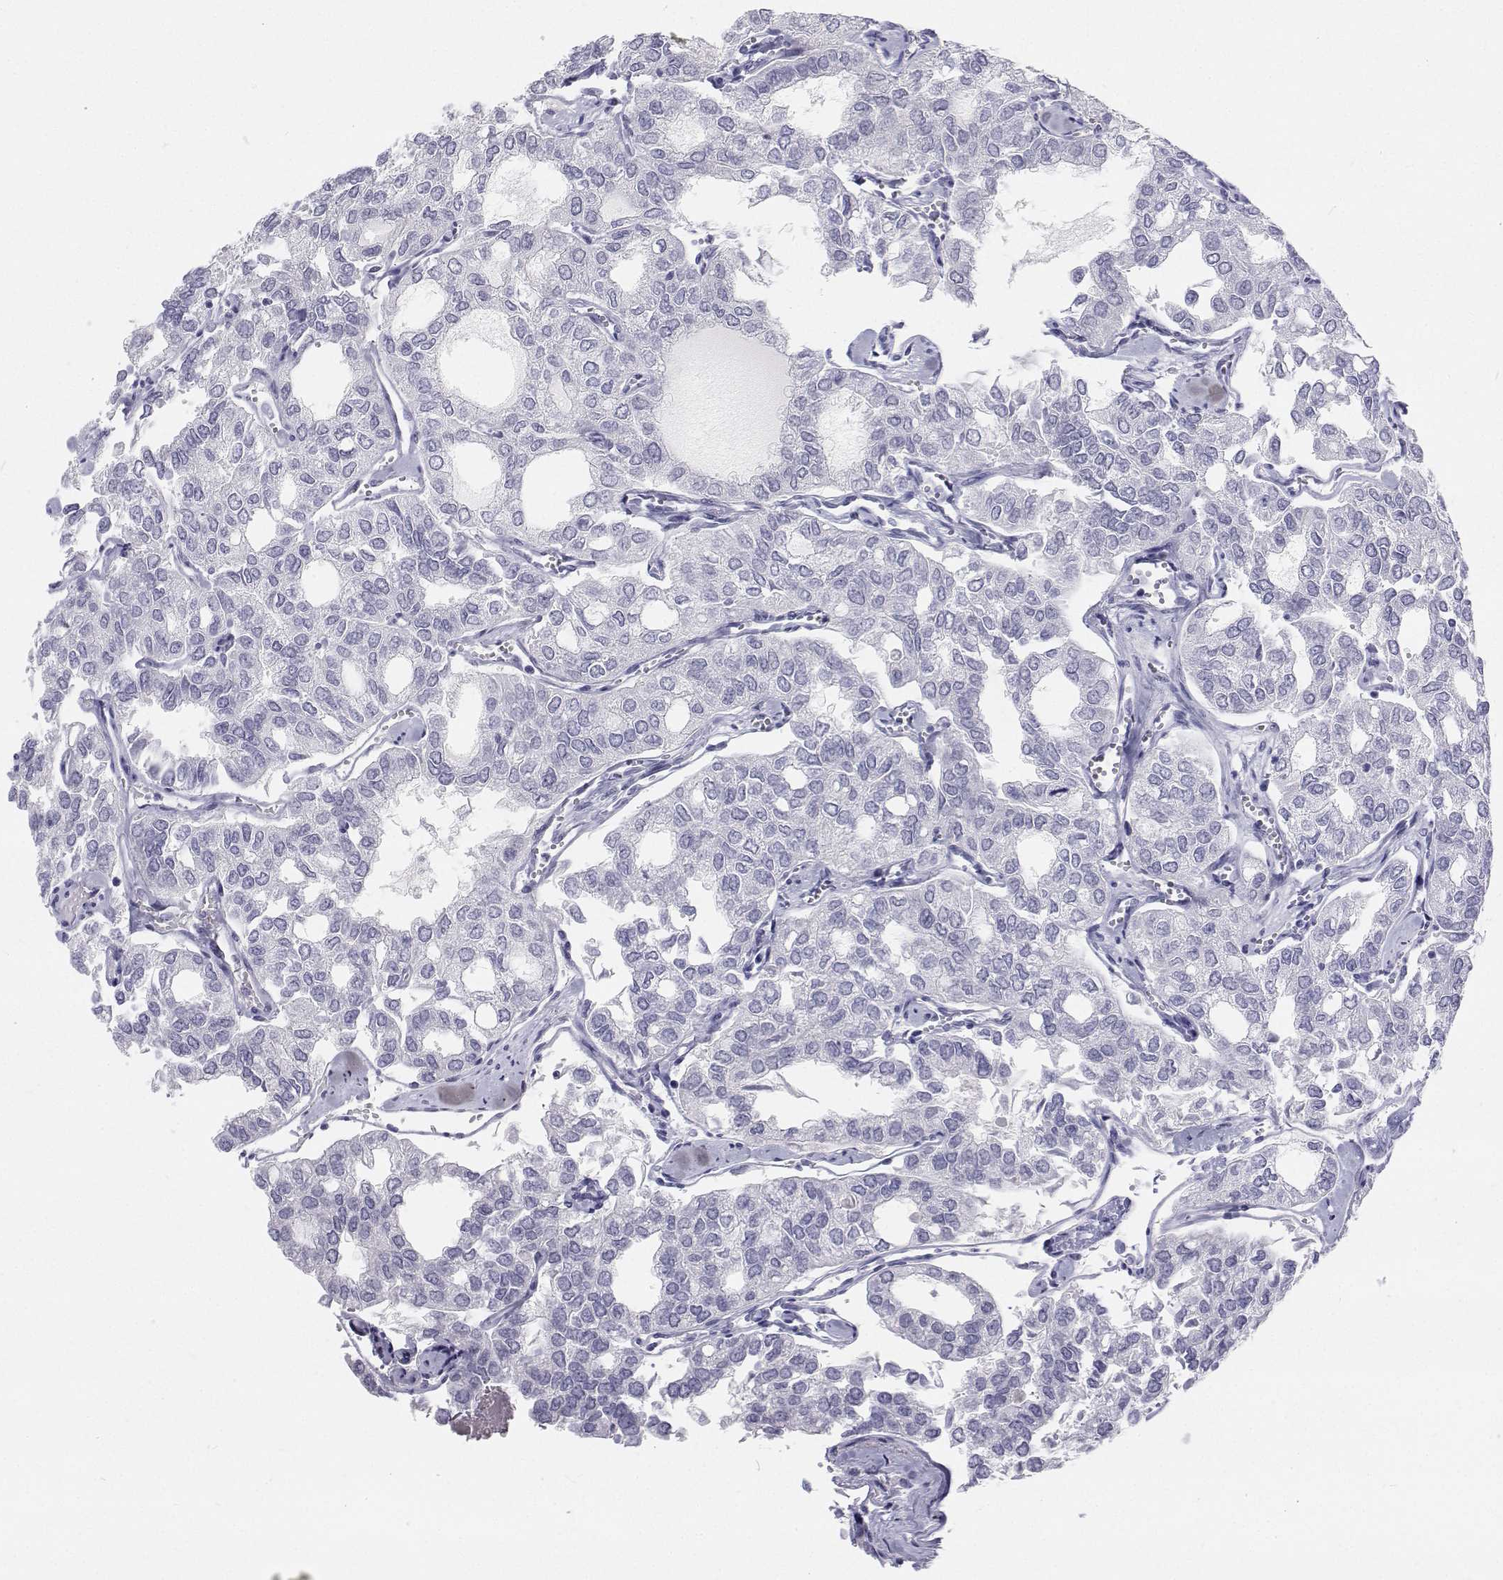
{"staining": {"intensity": "negative", "quantity": "none", "location": "none"}, "tissue": "thyroid cancer", "cell_type": "Tumor cells", "image_type": "cancer", "snomed": [{"axis": "morphology", "description": "Follicular adenoma carcinoma, NOS"}, {"axis": "topography", "description": "Thyroid gland"}], "caption": "Immunohistochemistry photomicrograph of human thyroid cancer stained for a protein (brown), which reveals no positivity in tumor cells.", "gene": "TTN", "patient": {"sex": "male", "age": 75}}